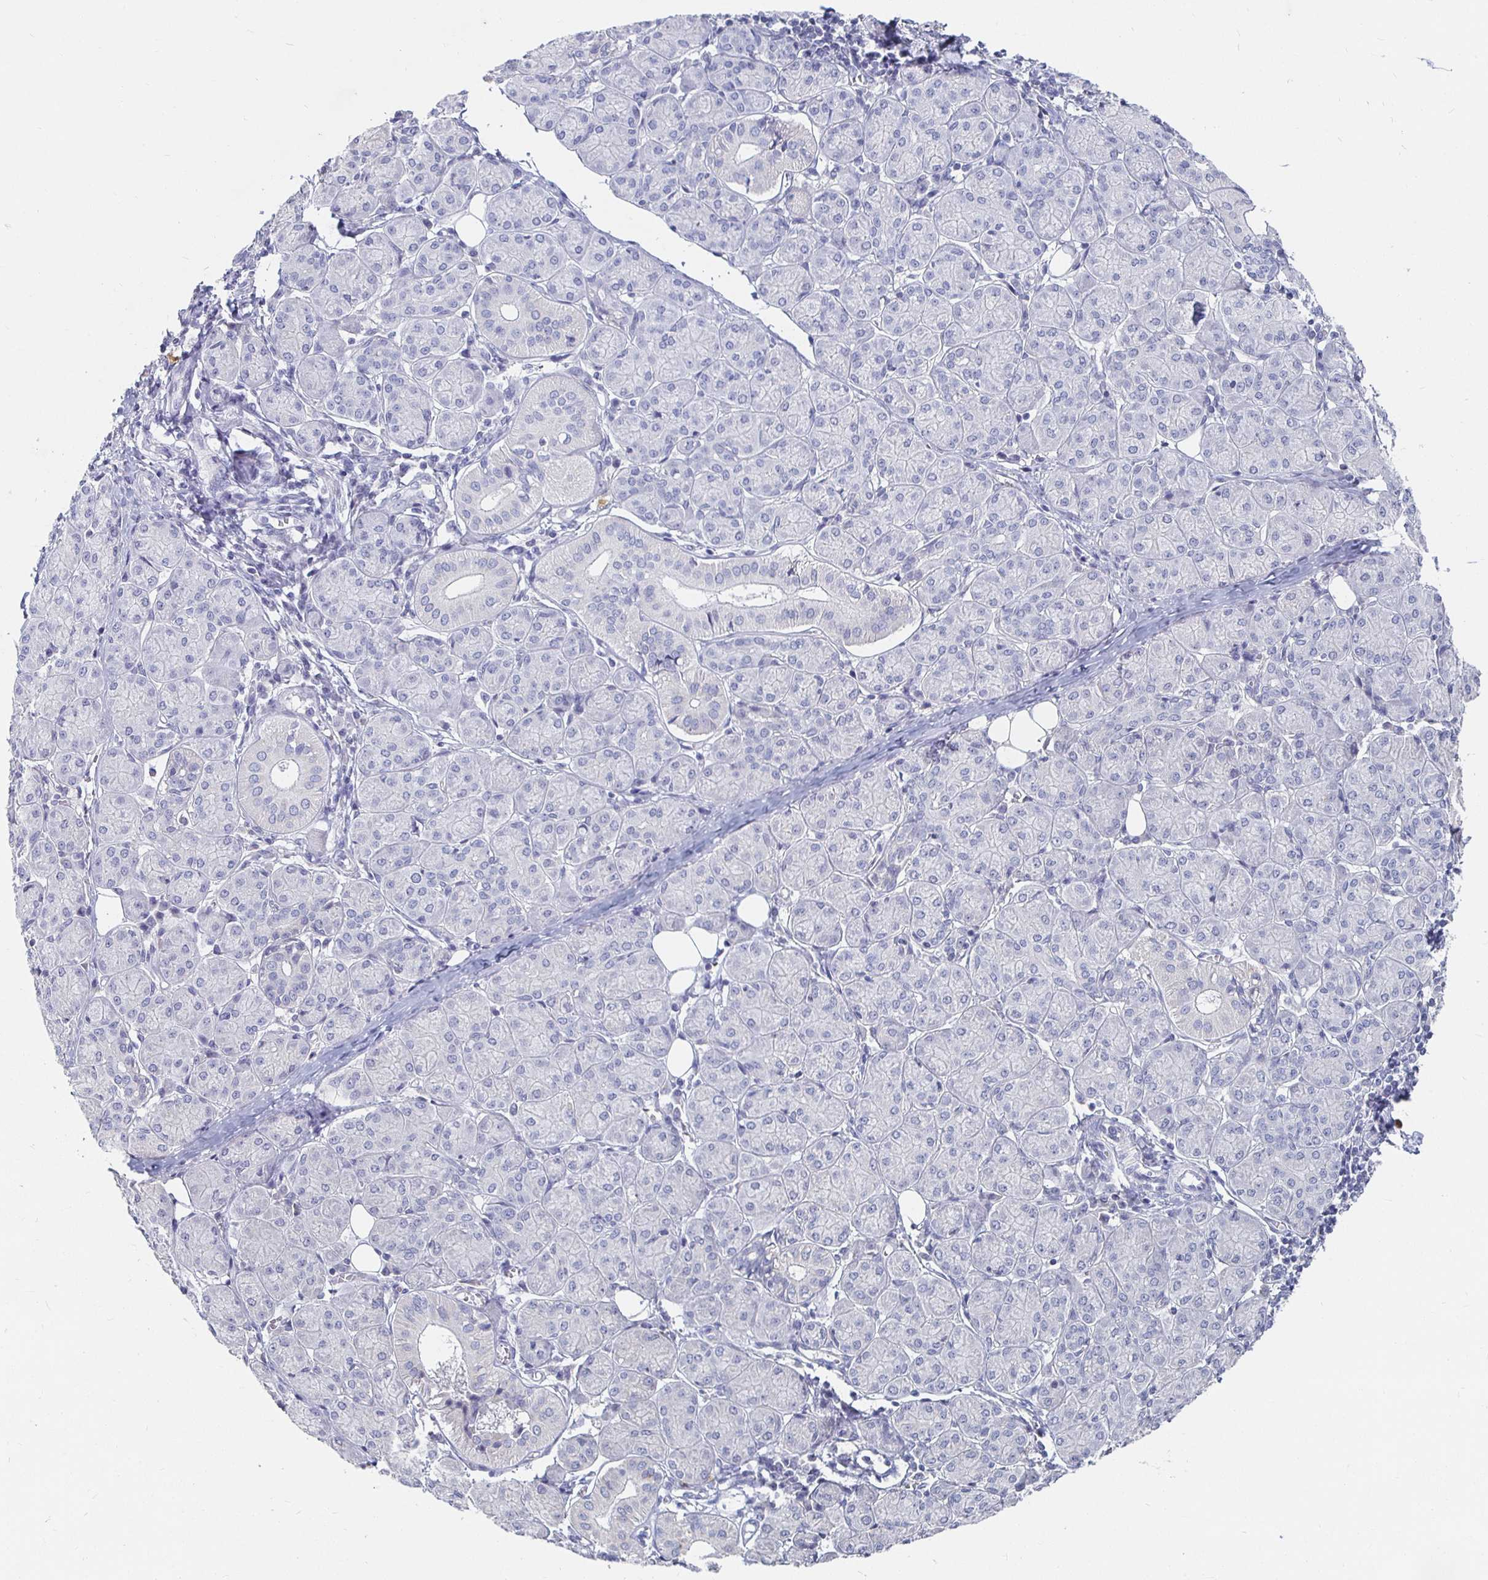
{"staining": {"intensity": "weak", "quantity": "<25%", "location": "cytoplasmic/membranous"}, "tissue": "salivary gland", "cell_type": "Glandular cells", "image_type": "normal", "snomed": [{"axis": "morphology", "description": "Normal tissue, NOS"}, {"axis": "morphology", "description": "Inflammation, NOS"}, {"axis": "topography", "description": "Lymph node"}, {"axis": "topography", "description": "Salivary gland"}], "caption": "Immunohistochemical staining of normal human salivary gland exhibits no significant expression in glandular cells.", "gene": "RNF144B", "patient": {"sex": "male", "age": 3}}